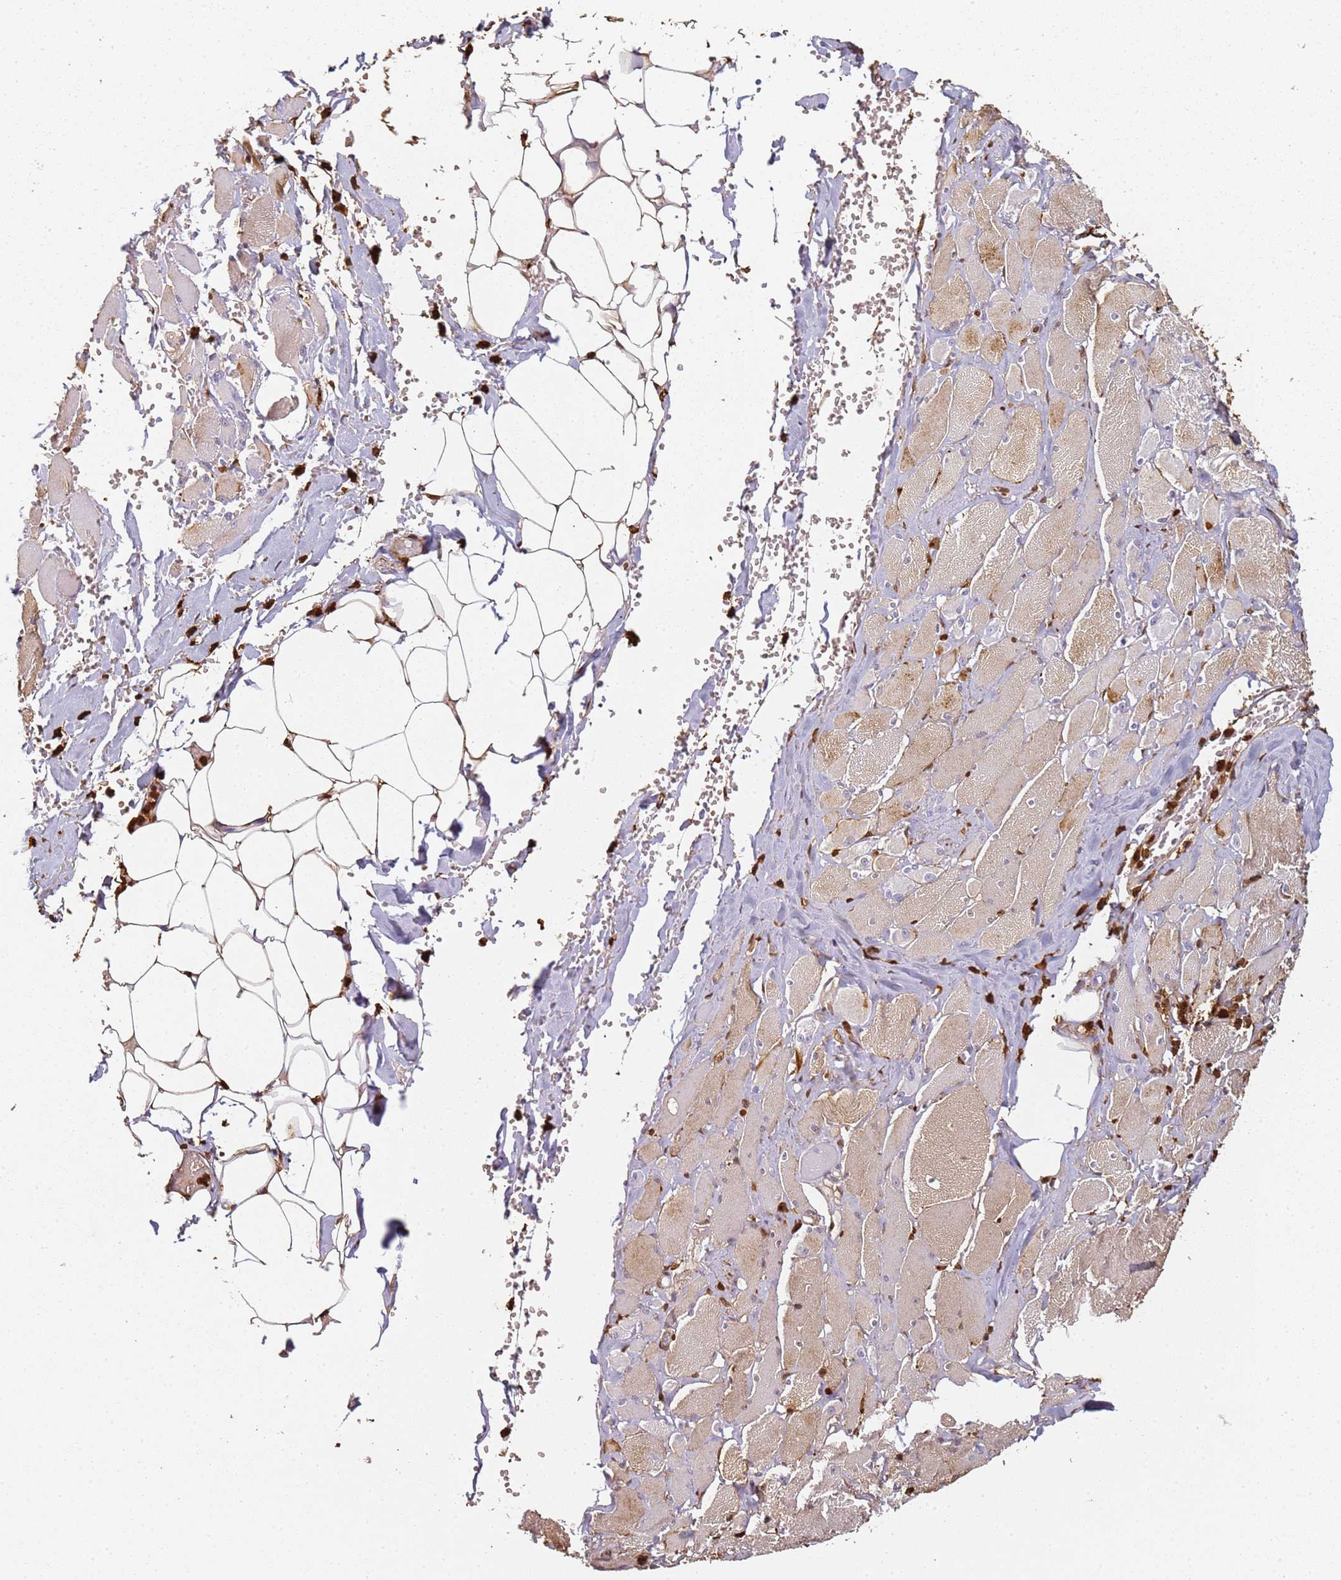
{"staining": {"intensity": "strong", "quantity": "<25%", "location": "nuclear"}, "tissue": "skeletal muscle", "cell_type": "Myocytes", "image_type": "normal", "snomed": [{"axis": "morphology", "description": "Normal tissue, NOS"}, {"axis": "morphology", "description": "Basal cell carcinoma"}, {"axis": "topography", "description": "Skeletal muscle"}], "caption": "Immunohistochemical staining of normal human skeletal muscle displays <25% levels of strong nuclear protein expression in about <25% of myocytes. Using DAB (3,3'-diaminobenzidine) (brown) and hematoxylin (blue) stains, captured at high magnification using brightfield microscopy.", "gene": "S100A4", "patient": {"sex": "female", "age": 64}}